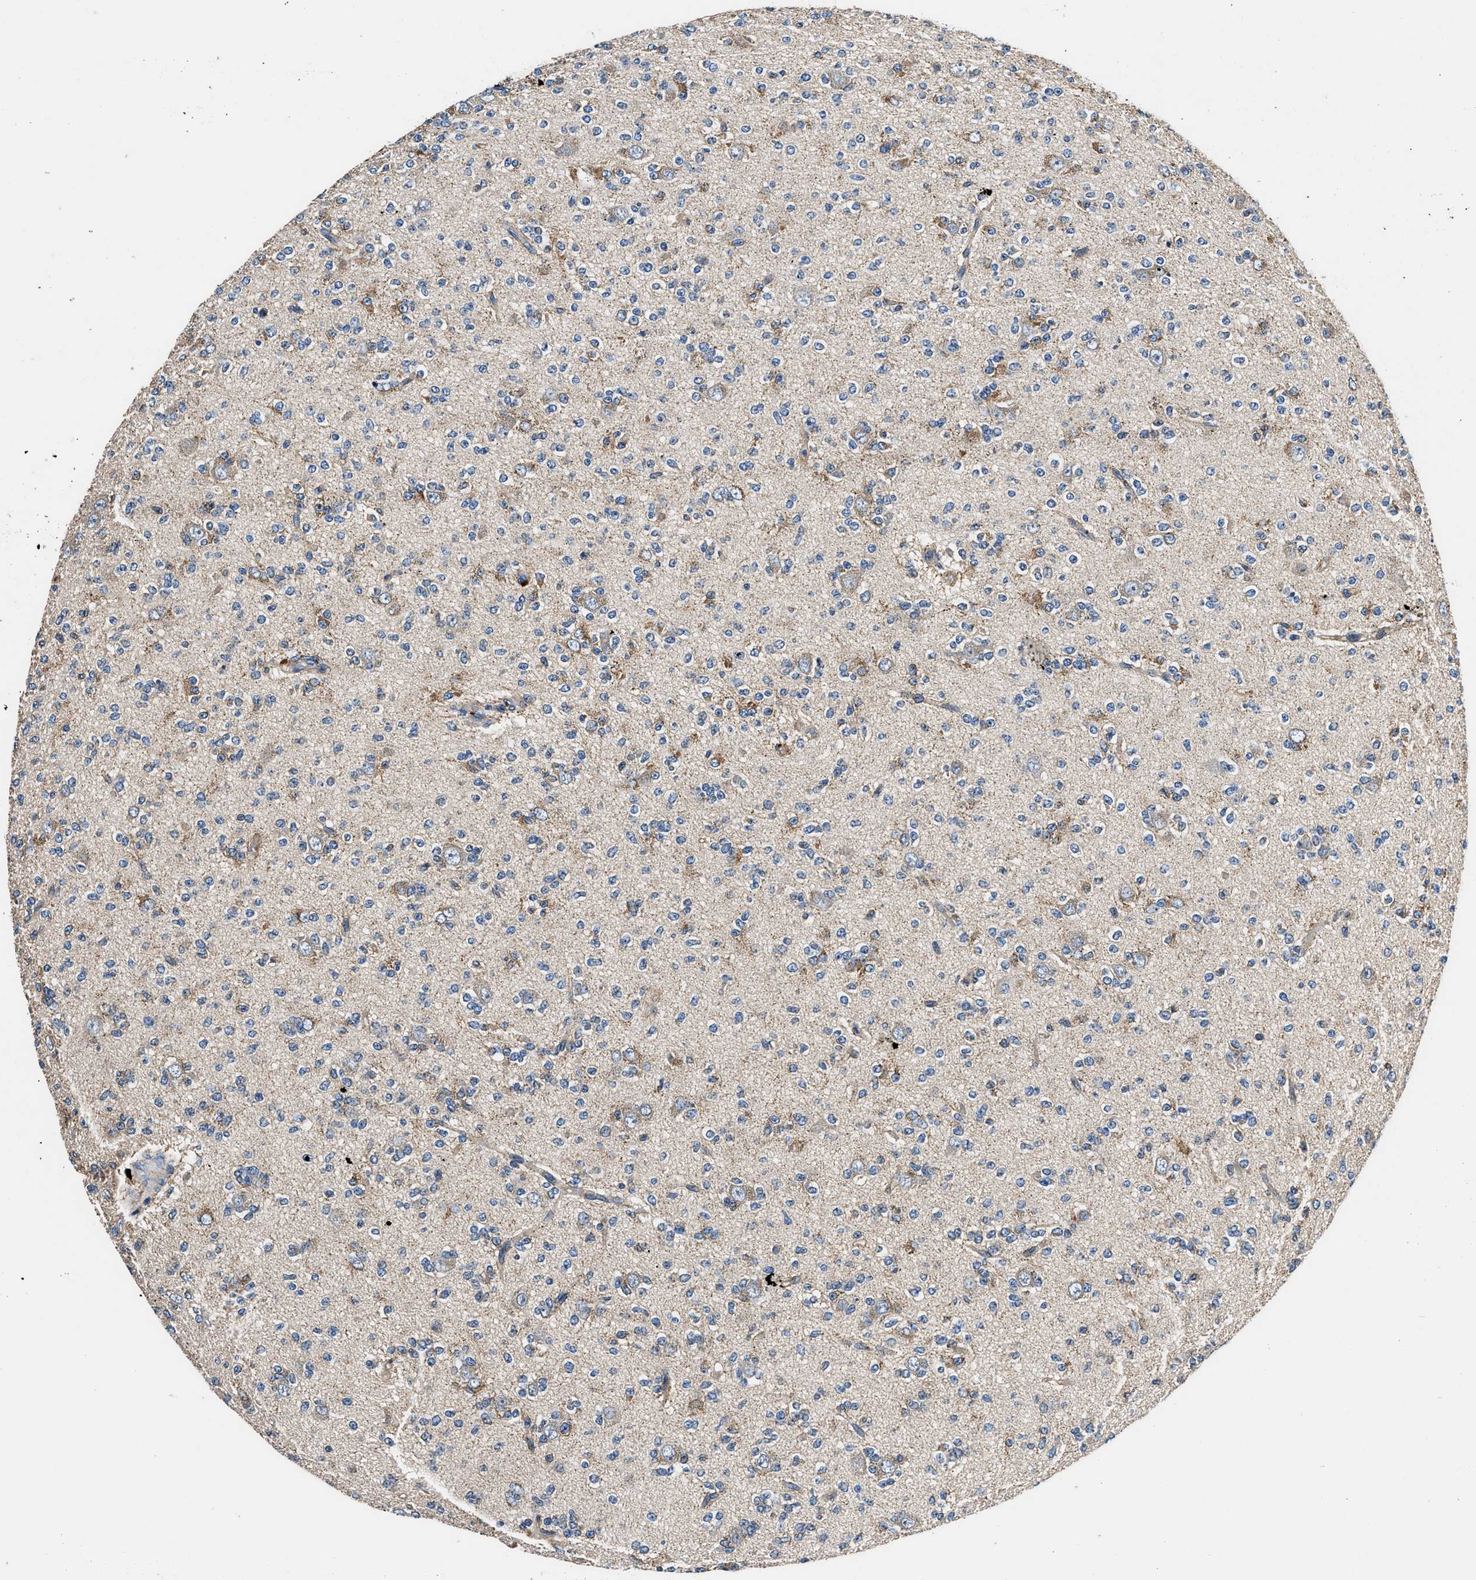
{"staining": {"intensity": "moderate", "quantity": "25%-75%", "location": "cytoplasmic/membranous"}, "tissue": "glioma", "cell_type": "Tumor cells", "image_type": "cancer", "snomed": [{"axis": "morphology", "description": "Glioma, malignant, Low grade"}, {"axis": "topography", "description": "Brain"}], "caption": "Malignant glioma (low-grade) stained for a protein shows moderate cytoplasmic/membranous positivity in tumor cells.", "gene": "DHRS7B", "patient": {"sex": "male", "age": 38}}